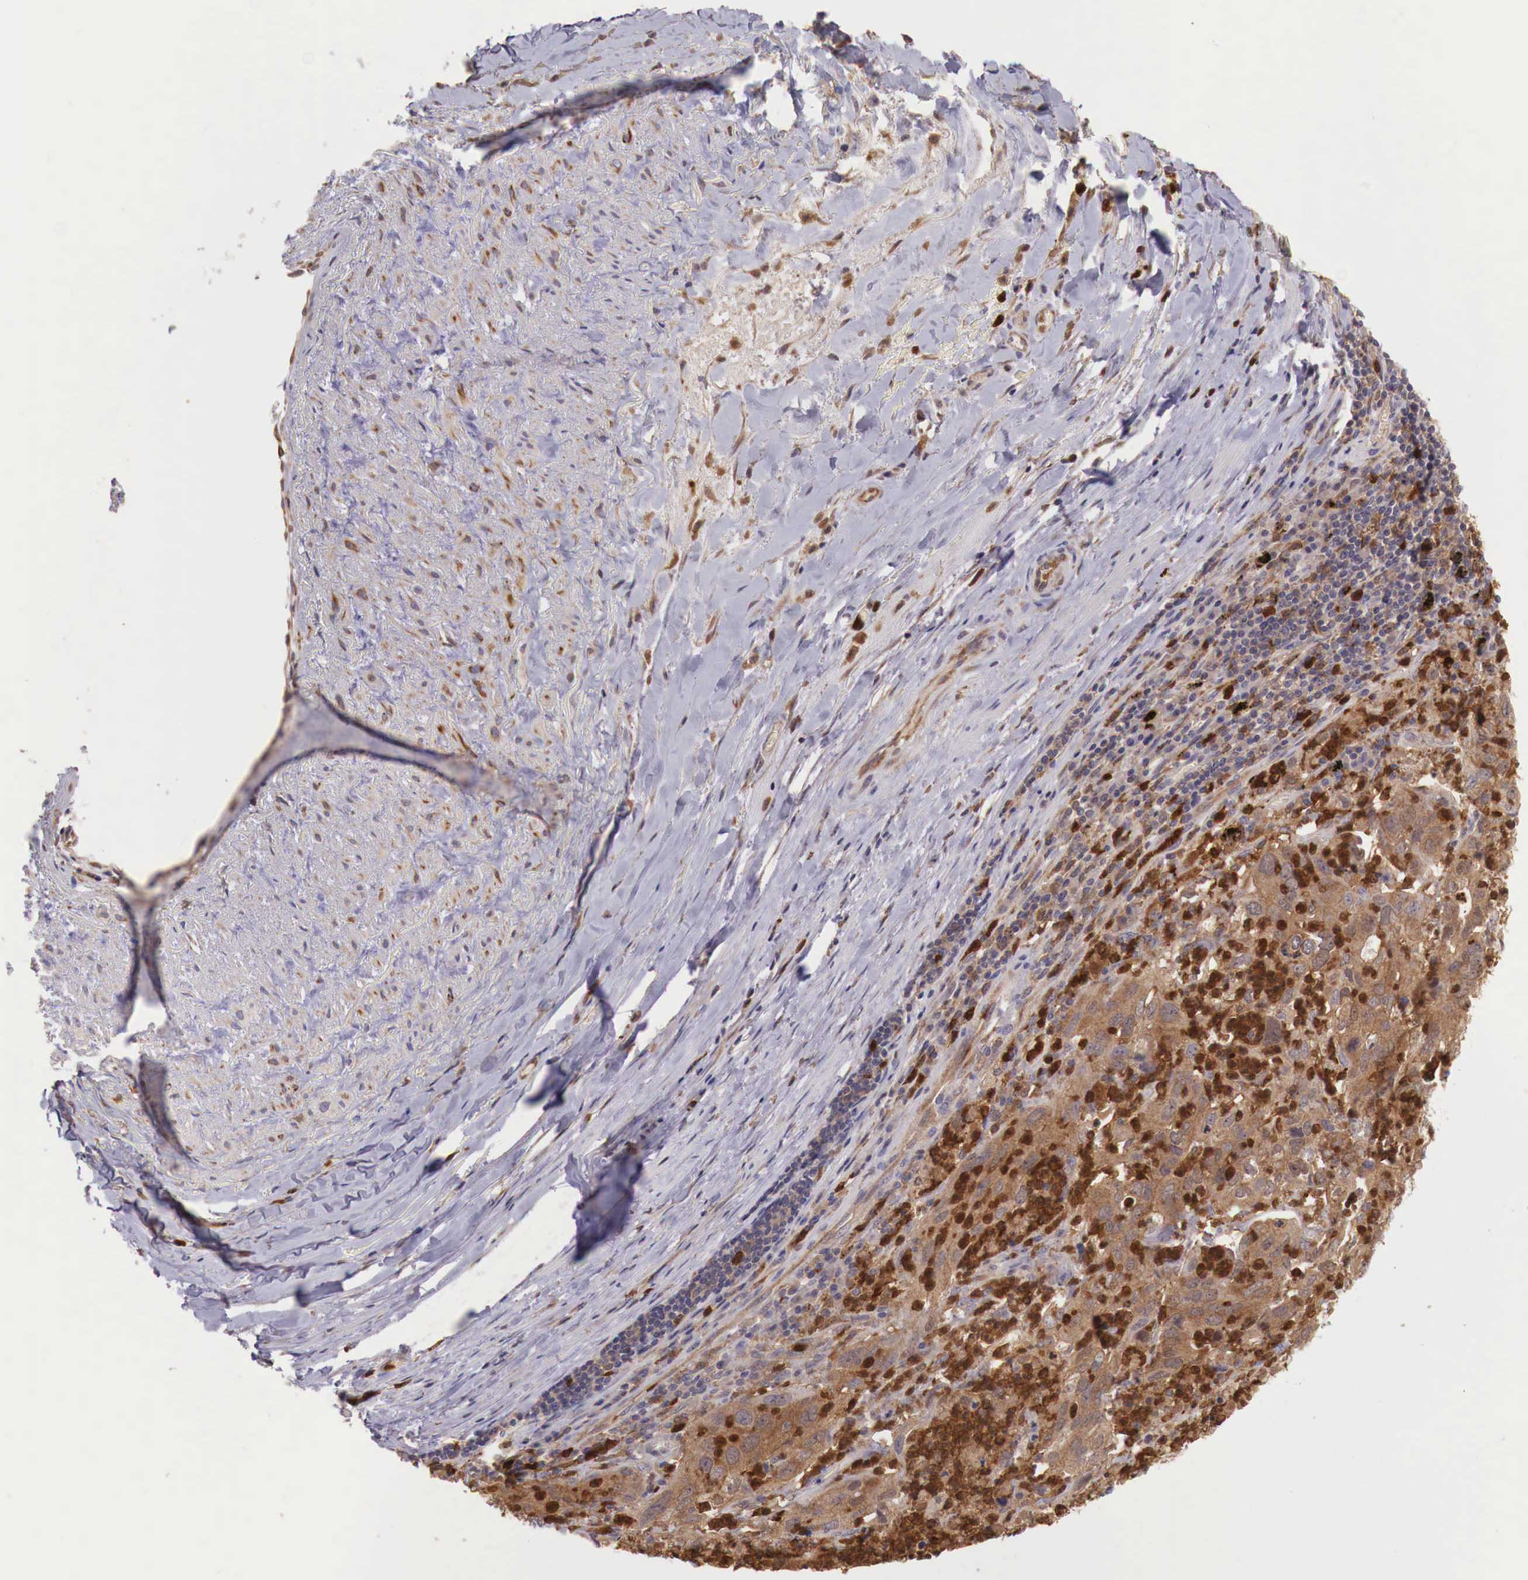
{"staining": {"intensity": "moderate", "quantity": ">75%", "location": "cytoplasmic/membranous"}, "tissue": "lung cancer", "cell_type": "Tumor cells", "image_type": "cancer", "snomed": [{"axis": "morphology", "description": "Adenocarcinoma, NOS"}, {"axis": "topography", "description": "Lung"}], "caption": "Lung adenocarcinoma tissue exhibits moderate cytoplasmic/membranous positivity in about >75% of tumor cells, visualized by immunohistochemistry.", "gene": "GAB2", "patient": {"sex": "male", "age": 48}}